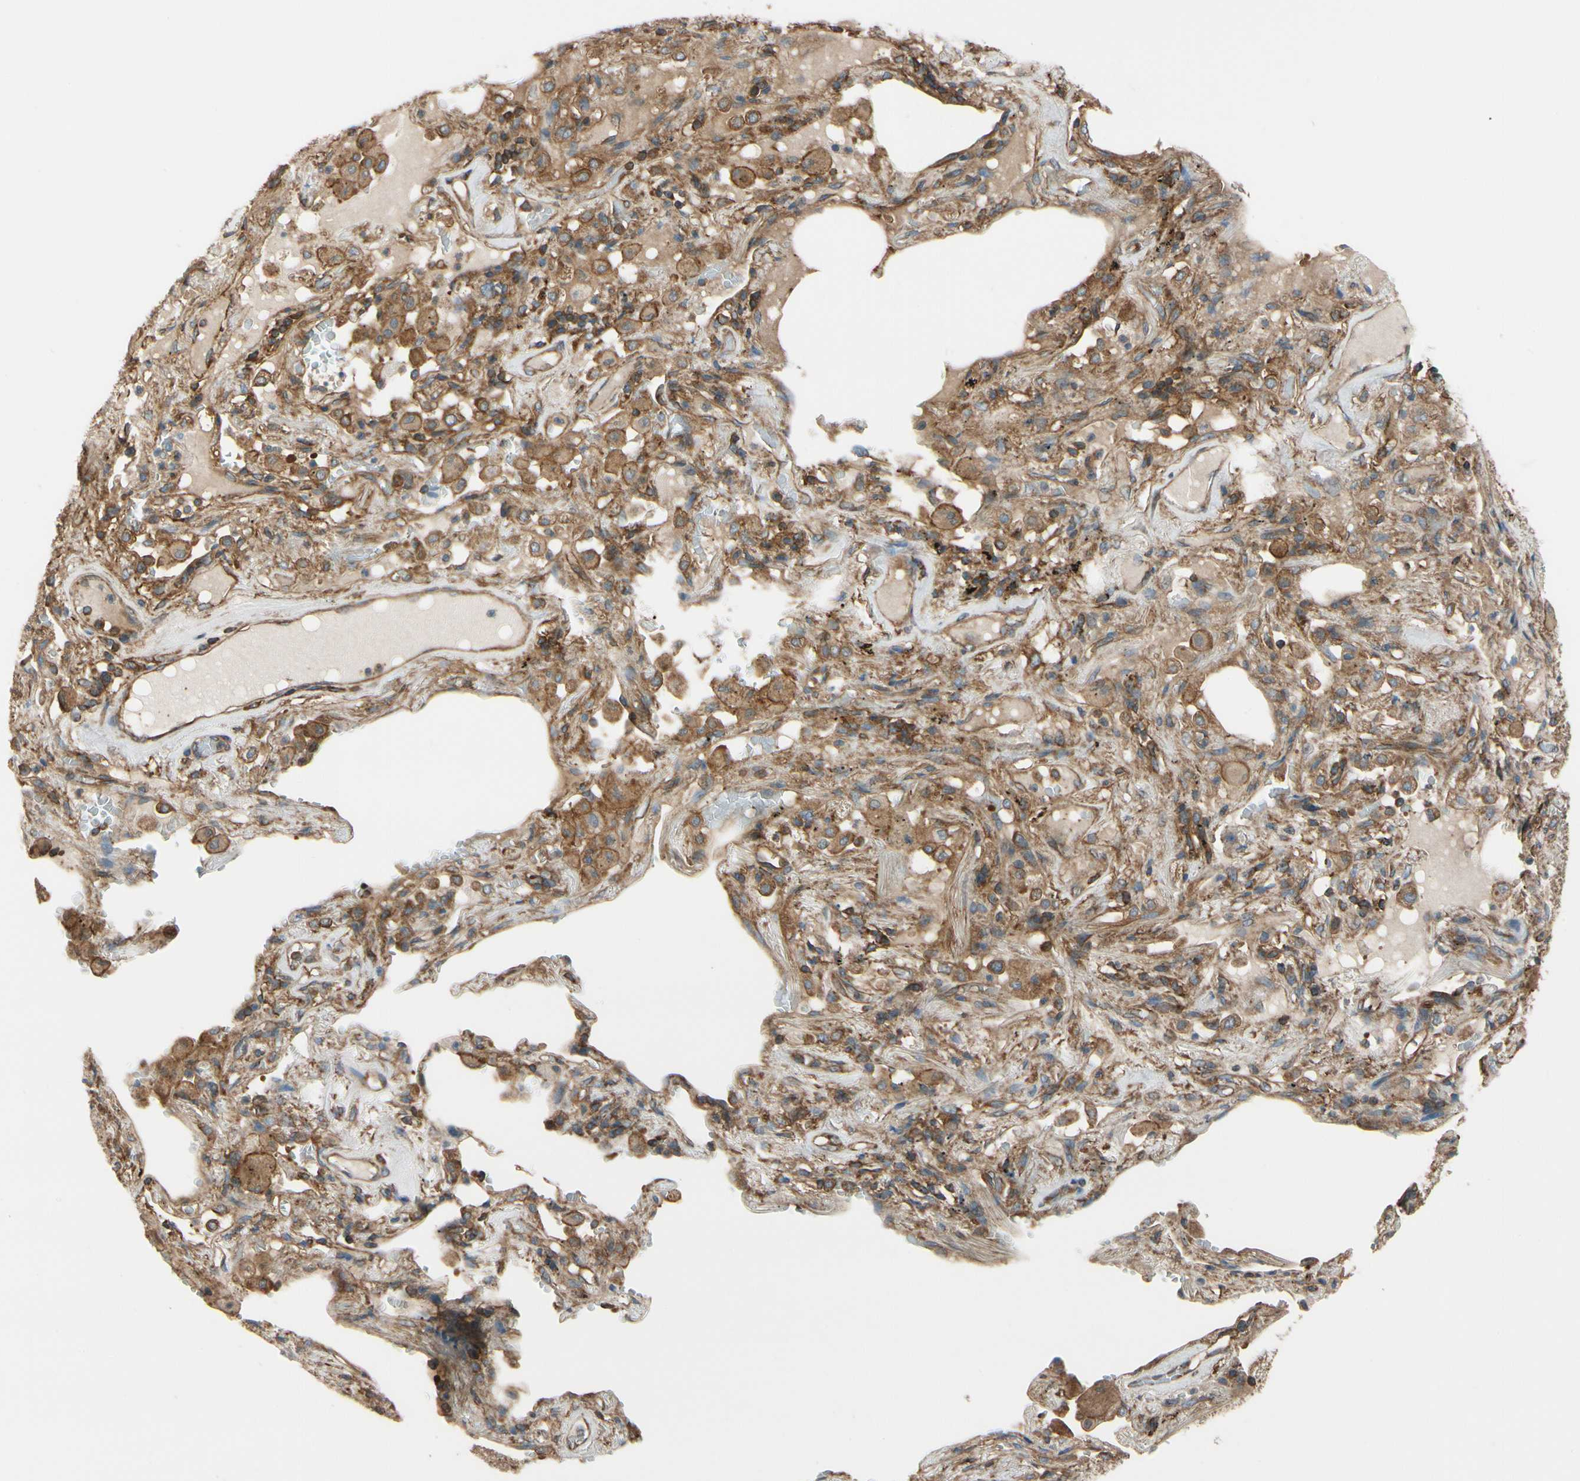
{"staining": {"intensity": "moderate", "quantity": "25%-75%", "location": "cytoplasmic/membranous"}, "tissue": "lung cancer", "cell_type": "Tumor cells", "image_type": "cancer", "snomed": [{"axis": "morphology", "description": "Squamous cell carcinoma, NOS"}, {"axis": "topography", "description": "Lung"}], "caption": "A medium amount of moderate cytoplasmic/membranous staining is identified in approximately 25%-75% of tumor cells in squamous cell carcinoma (lung) tissue.", "gene": "EPS15", "patient": {"sex": "male", "age": 57}}